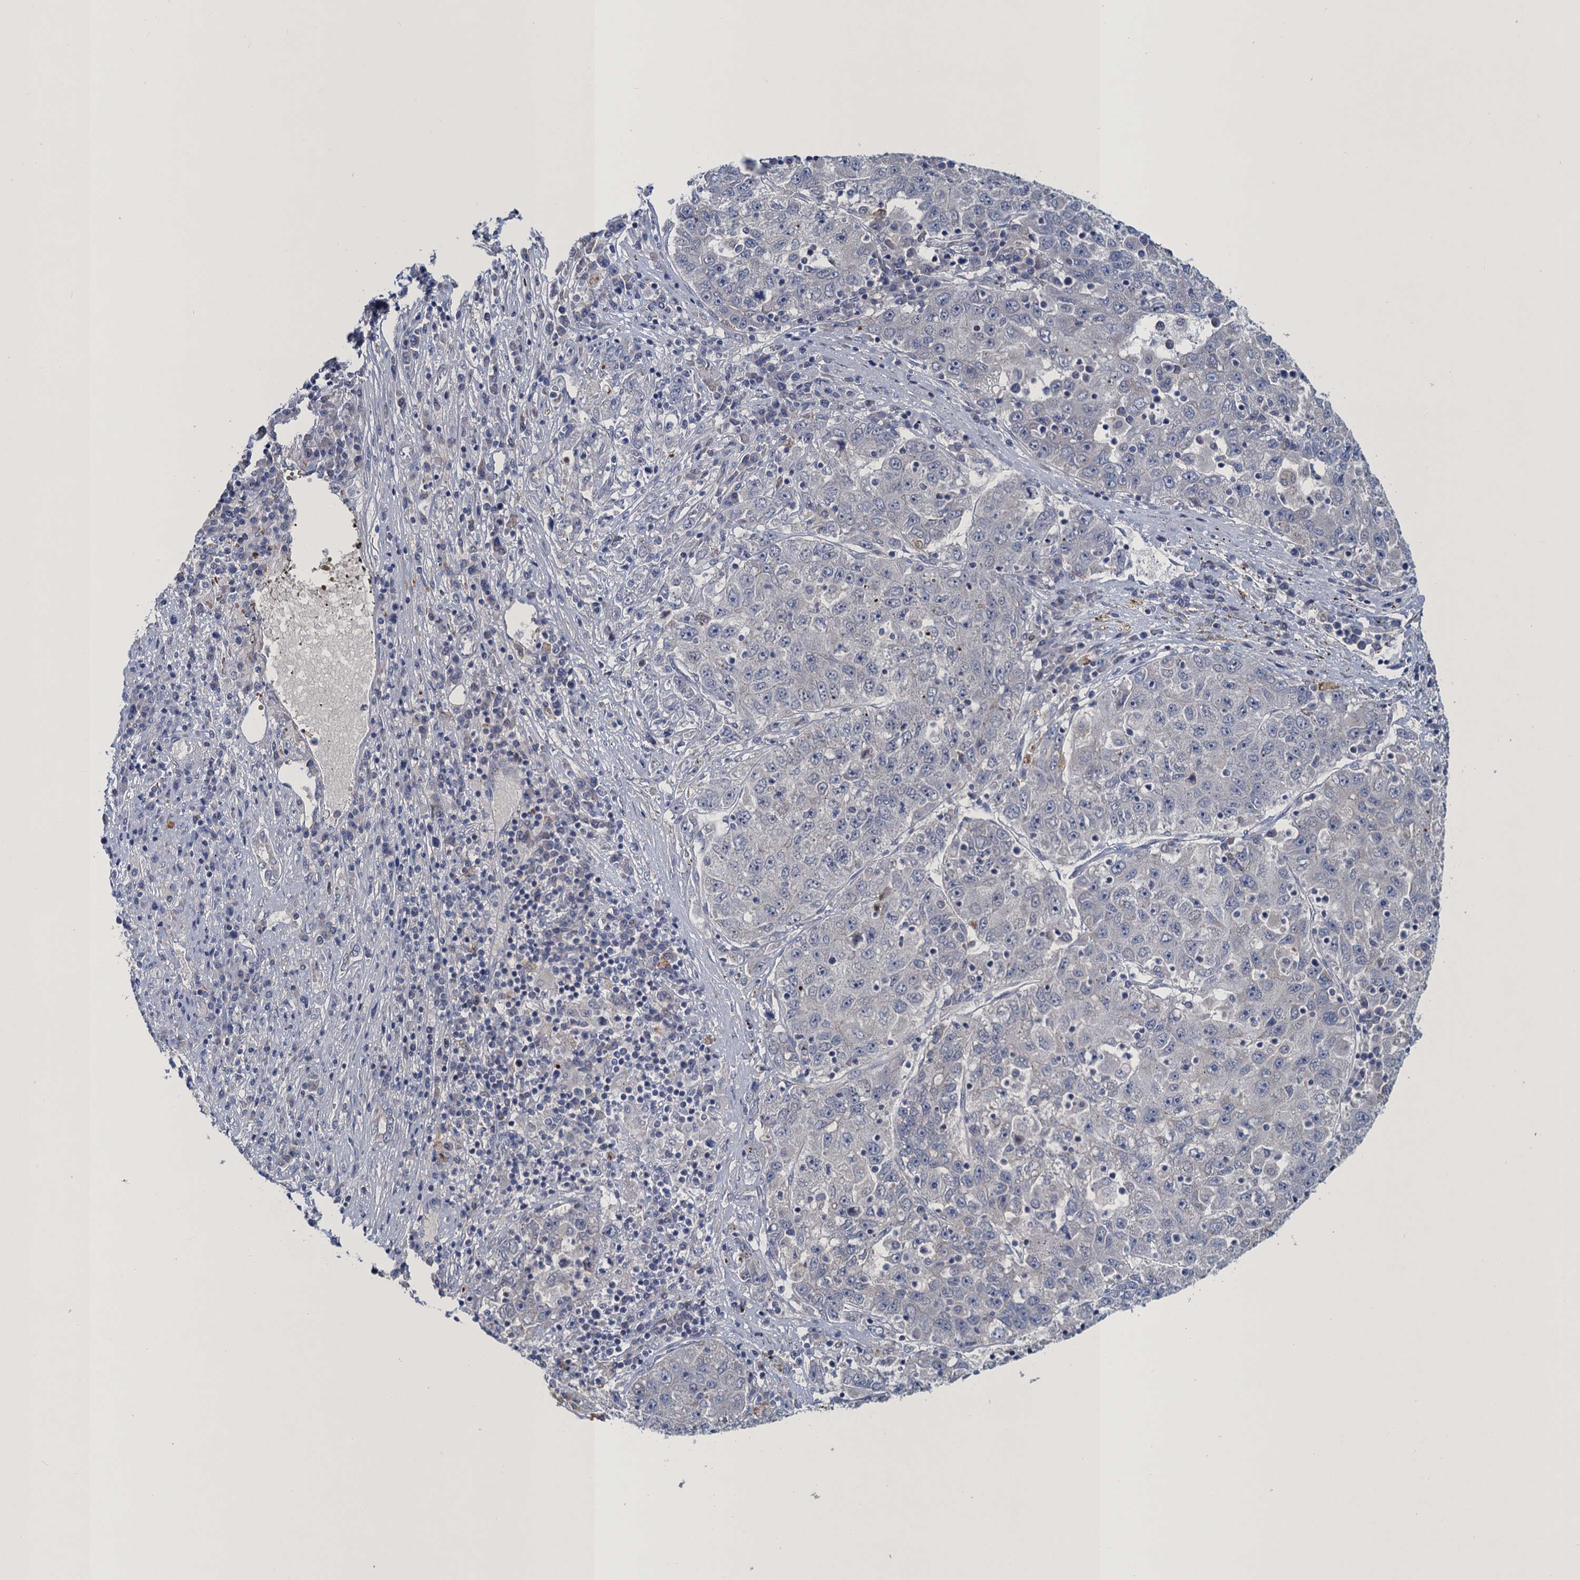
{"staining": {"intensity": "negative", "quantity": "none", "location": "none"}, "tissue": "liver cancer", "cell_type": "Tumor cells", "image_type": "cancer", "snomed": [{"axis": "morphology", "description": "Carcinoma, Hepatocellular, NOS"}, {"axis": "topography", "description": "Liver"}], "caption": "There is no significant positivity in tumor cells of liver hepatocellular carcinoma.", "gene": "ATOSA", "patient": {"sex": "male", "age": 49}}